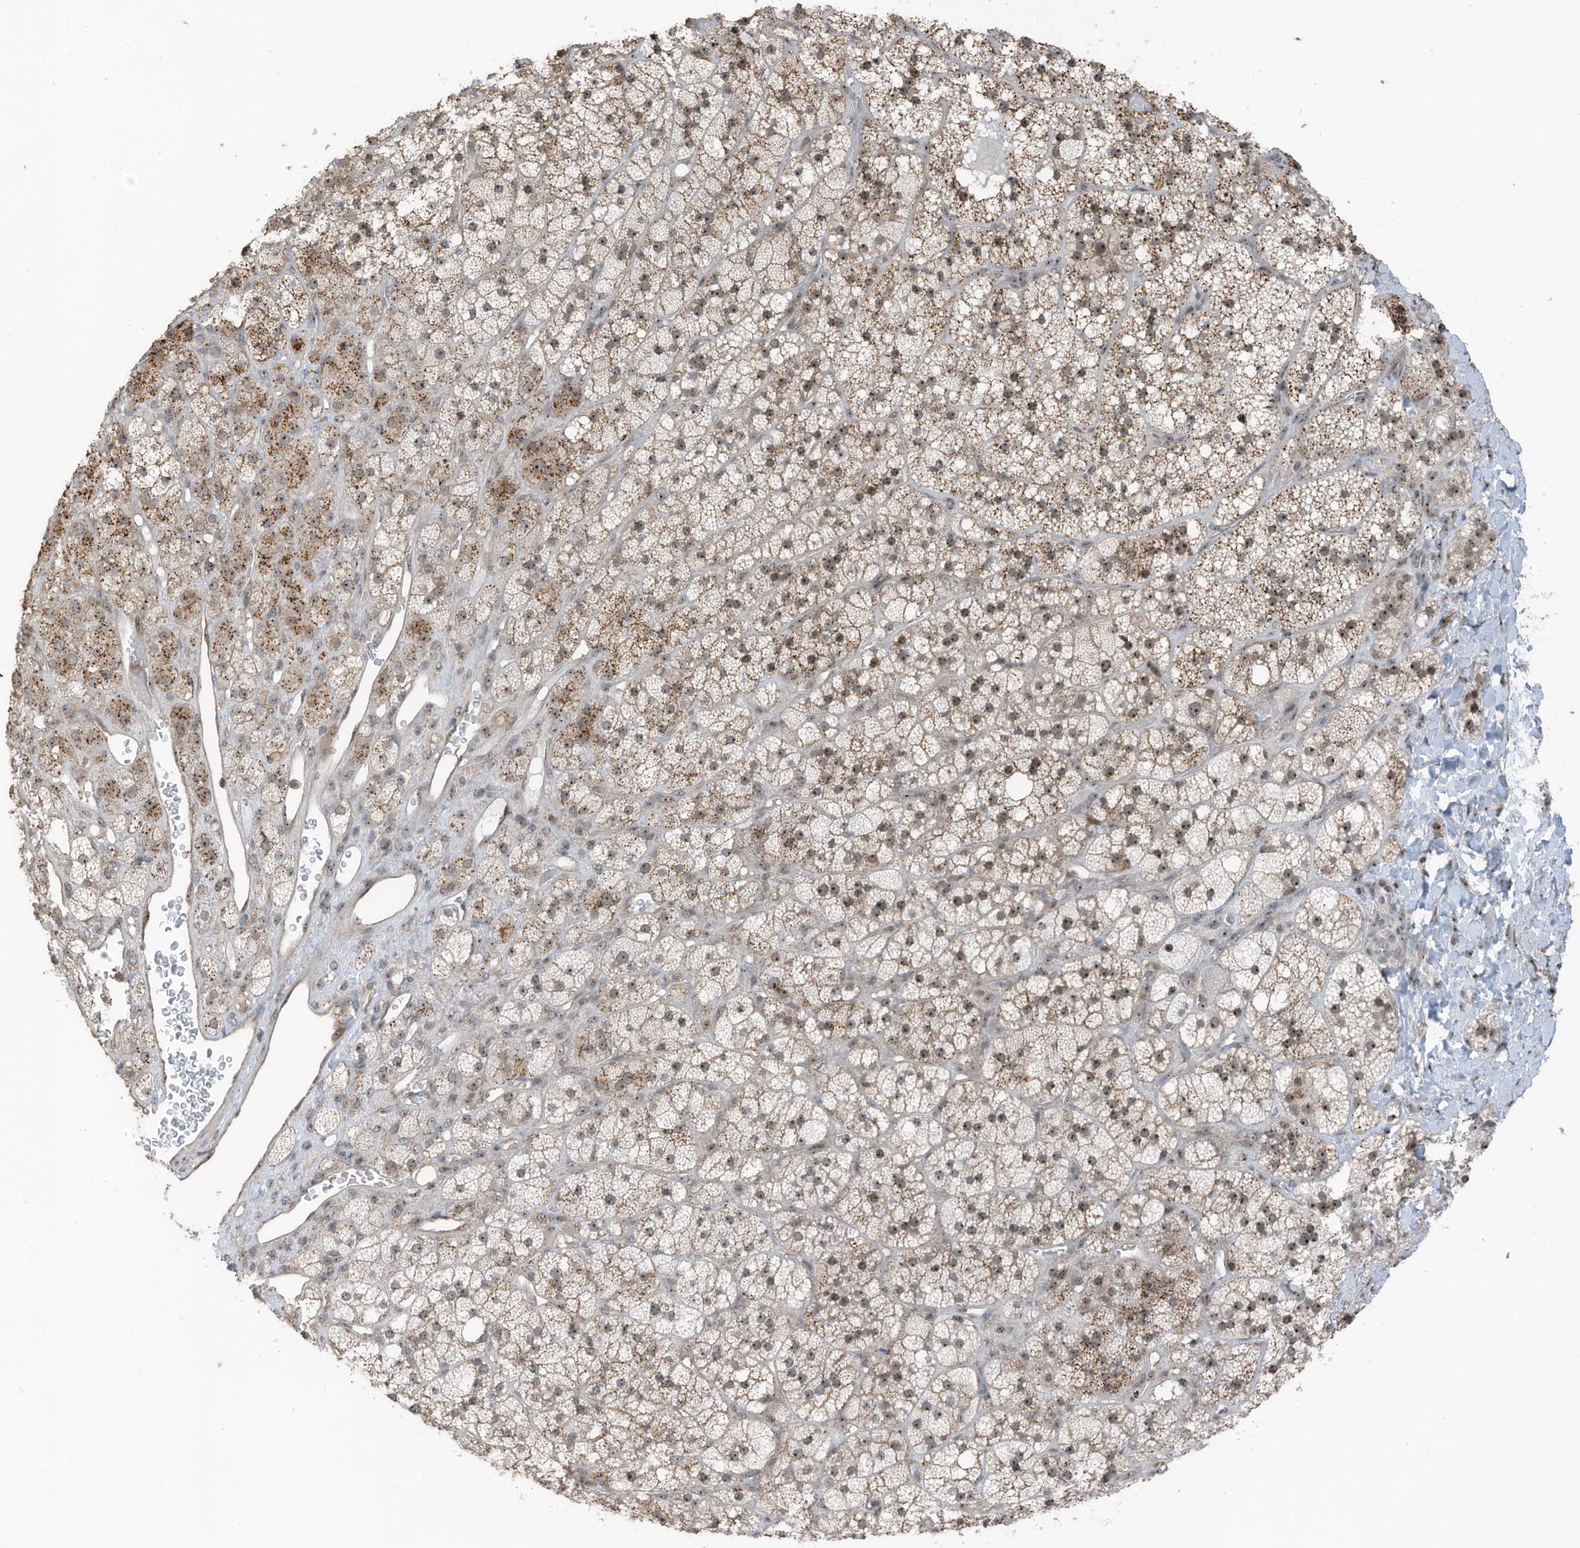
{"staining": {"intensity": "moderate", "quantity": ">75%", "location": "cytoplasmic/membranous,nuclear"}, "tissue": "adrenal gland", "cell_type": "Glandular cells", "image_type": "normal", "snomed": [{"axis": "morphology", "description": "Normal tissue, NOS"}, {"axis": "topography", "description": "Adrenal gland"}], "caption": "Immunohistochemical staining of benign human adrenal gland shows moderate cytoplasmic/membranous,nuclear protein expression in approximately >75% of glandular cells.", "gene": "UTP3", "patient": {"sex": "male", "age": 61}}